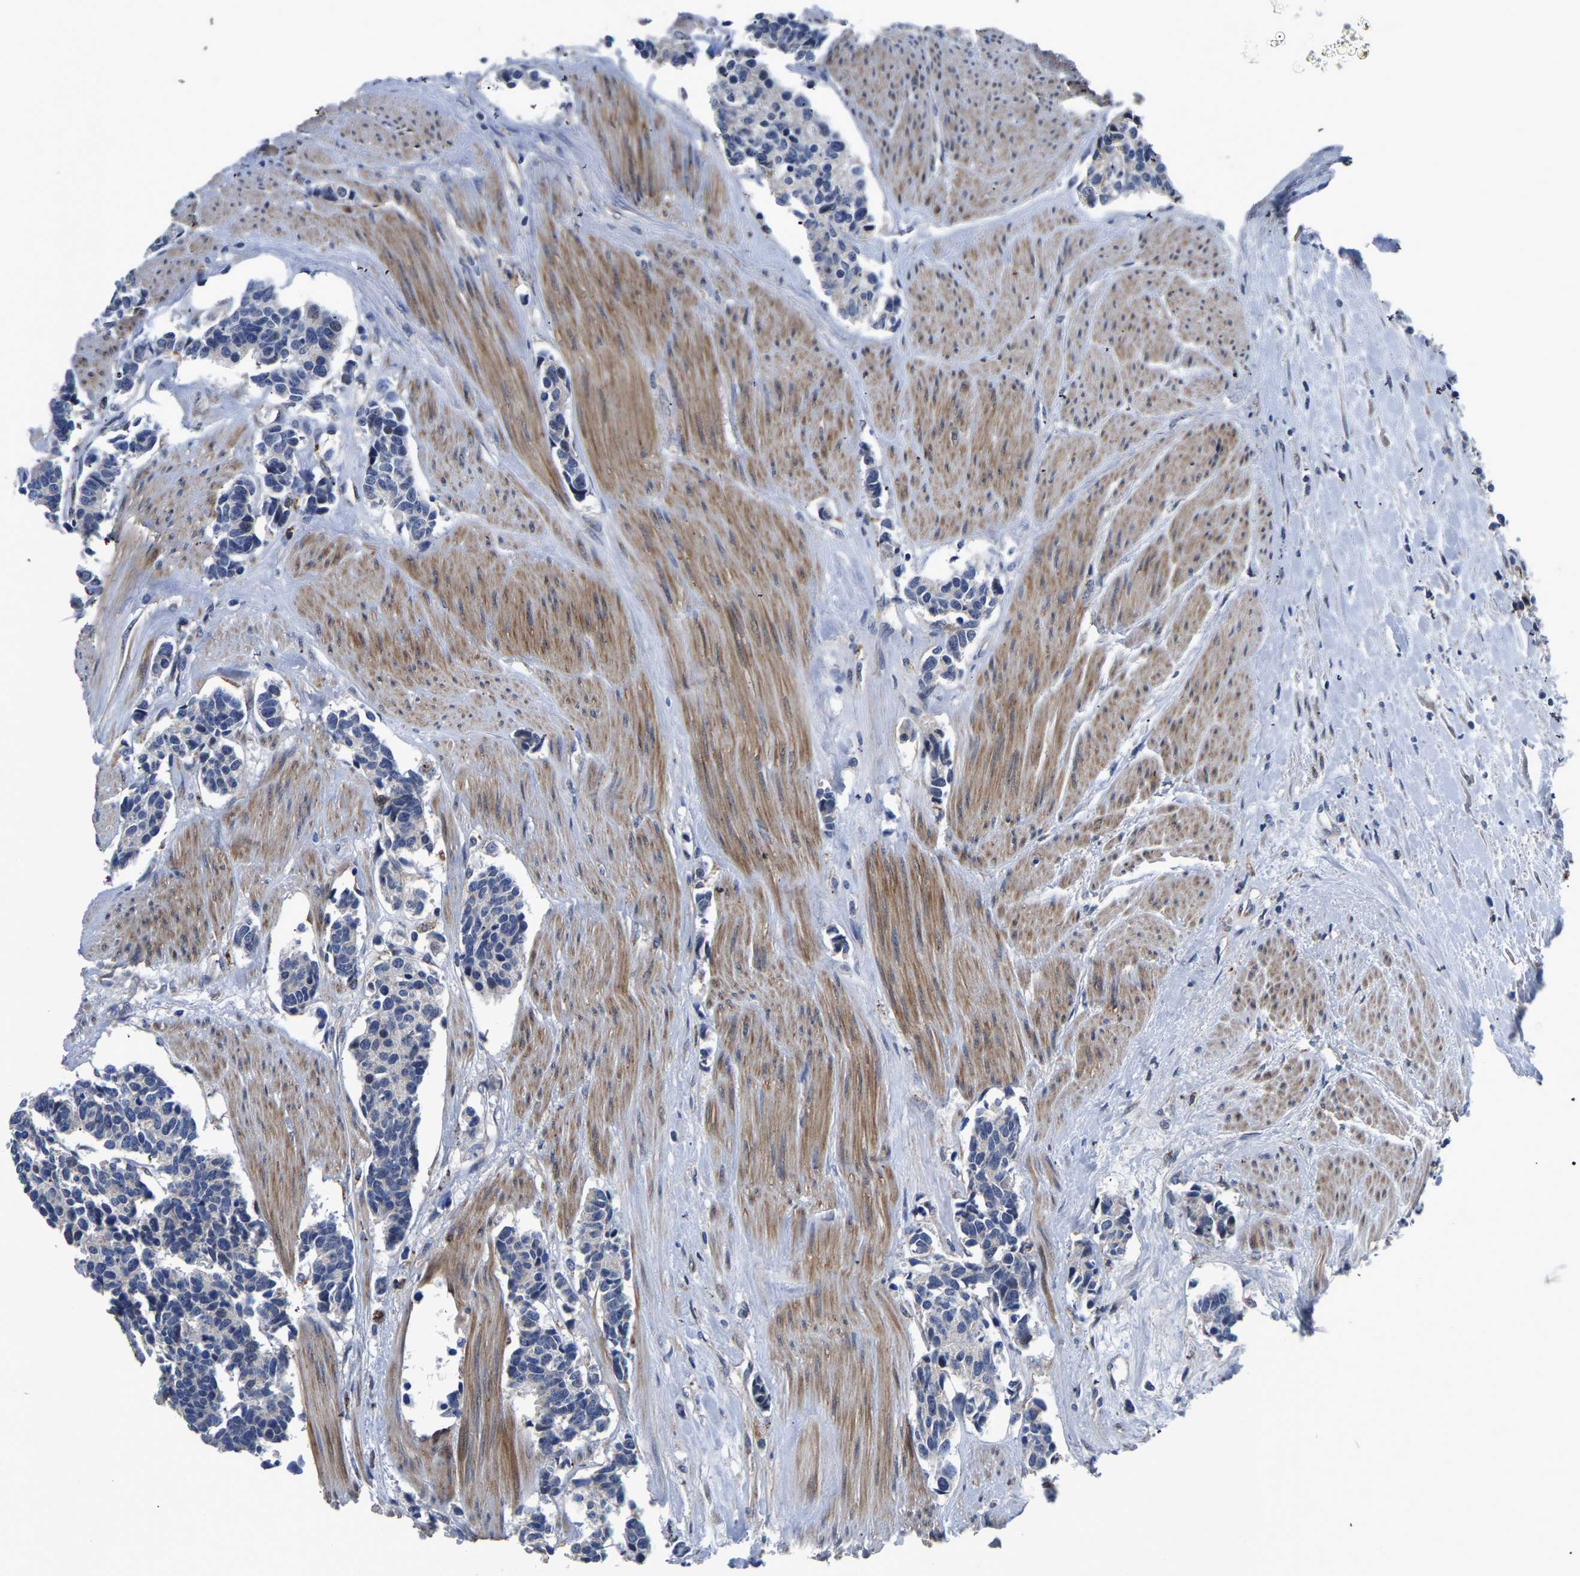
{"staining": {"intensity": "negative", "quantity": "none", "location": "none"}, "tissue": "carcinoid", "cell_type": "Tumor cells", "image_type": "cancer", "snomed": [{"axis": "morphology", "description": "Carcinoma, NOS"}, {"axis": "morphology", "description": "Carcinoid, malignant, NOS"}, {"axis": "topography", "description": "Urinary bladder"}], "caption": "This image is of carcinoma stained with immunohistochemistry to label a protein in brown with the nuclei are counter-stained blue. There is no positivity in tumor cells. (Stains: DAB immunohistochemistry with hematoxylin counter stain, Microscopy: brightfield microscopy at high magnification).", "gene": "PDLIM7", "patient": {"sex": "male", "age": 57}}